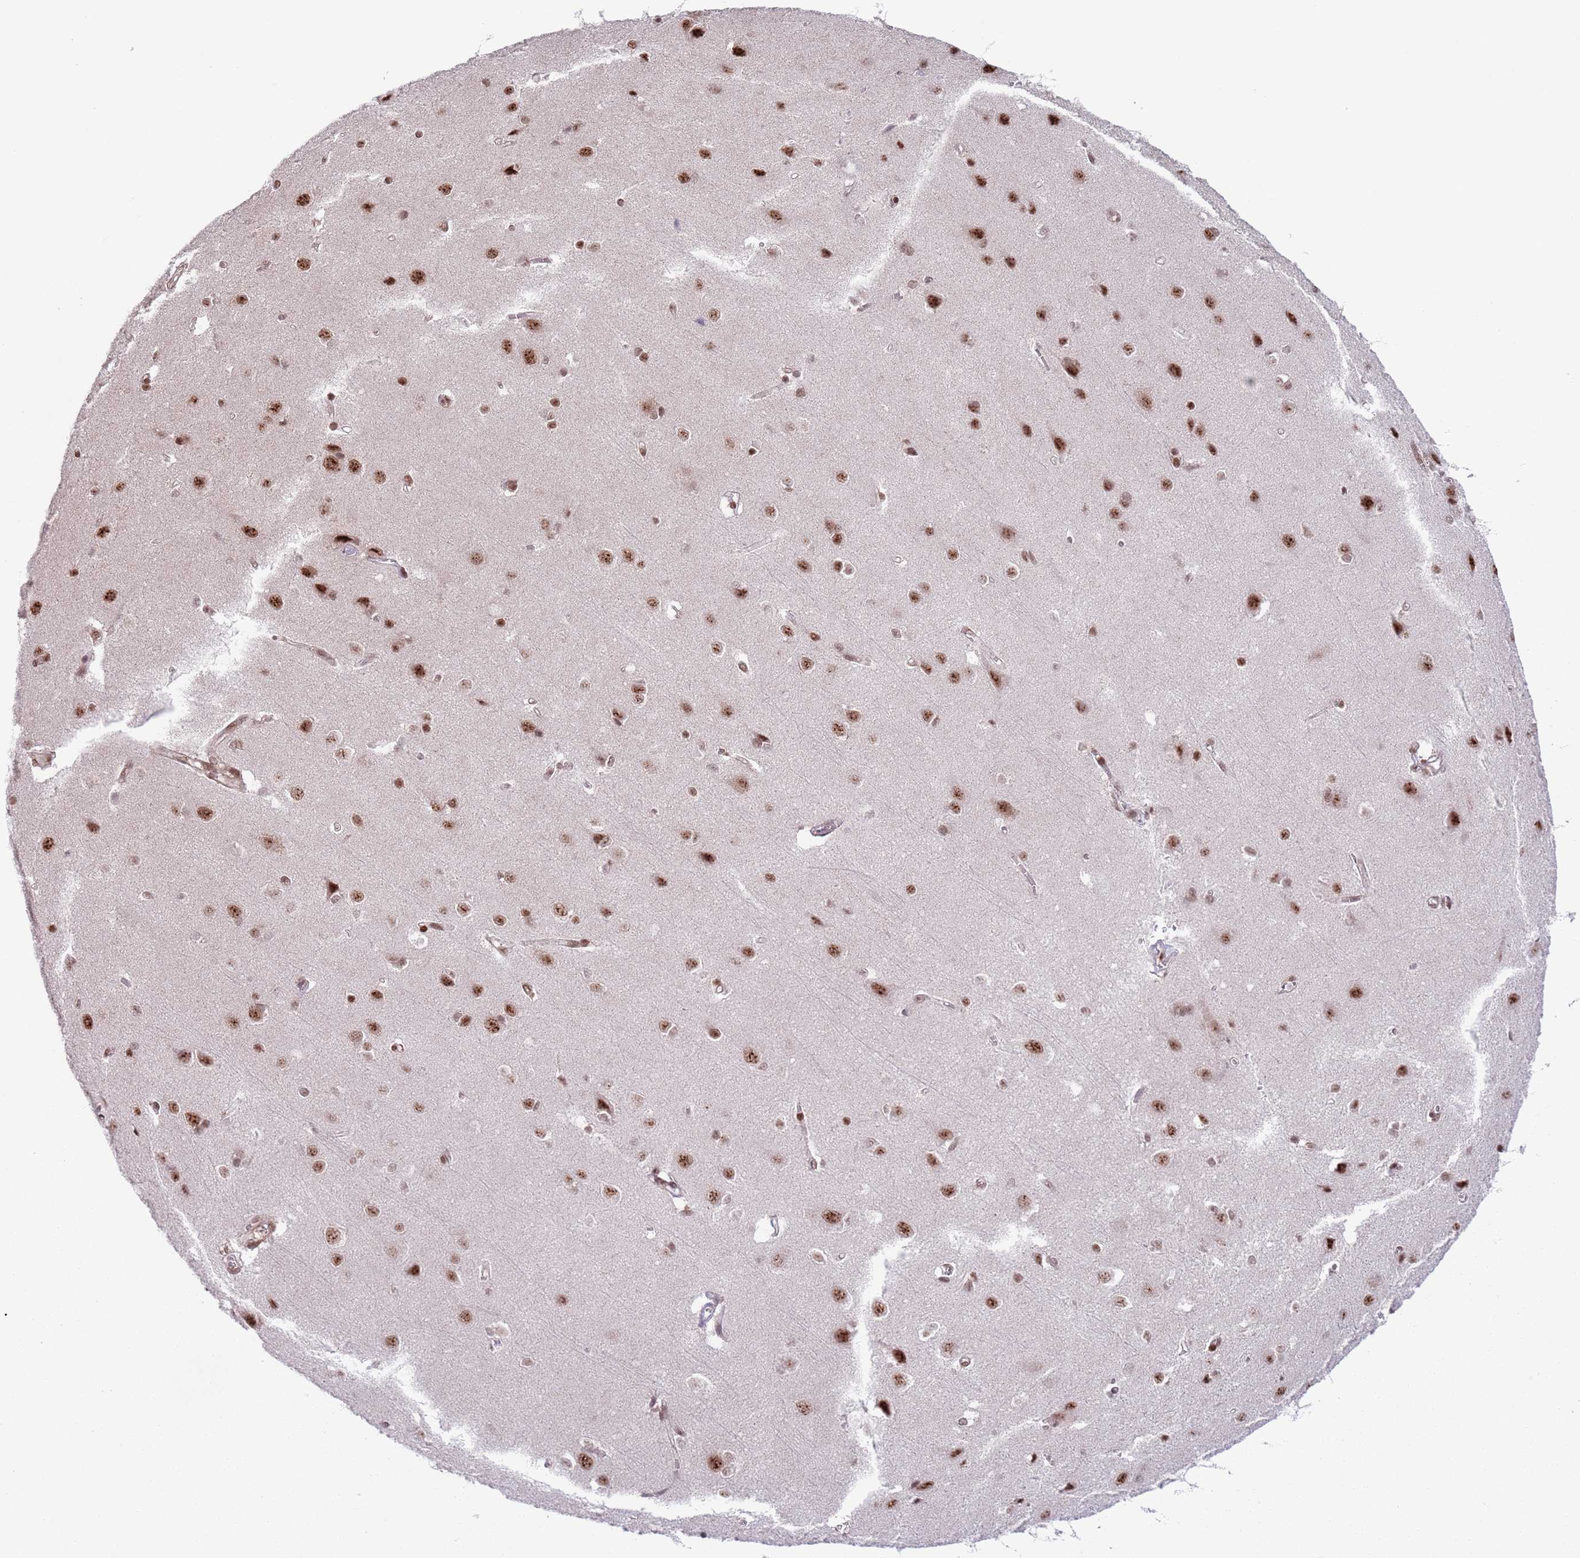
{"staining": {"intensity": "negative", "quantity": "none", "location": "none"}, "tissue": "cerebral cortex", "cell_type": "Endothelial cells", "image_type": "normal", "snomed": [{"axis": "morphology", "description": "Normal tissue, NOS"}, {"axis": "topography", "description": "Cerebral cortex"}], "caption": "A photomicrograph of human cerebral cortex is negative for staining in endothelial cells. The staining was performed using DAB (3,3'-diaminobenzidine) to visualize the protein expression in brown, while the nuclei were stained in blue with hematoxylin (Magnification: 20x).", "gene": "SIPA1L3", "patient": {"sex": "male", "age": 37}}